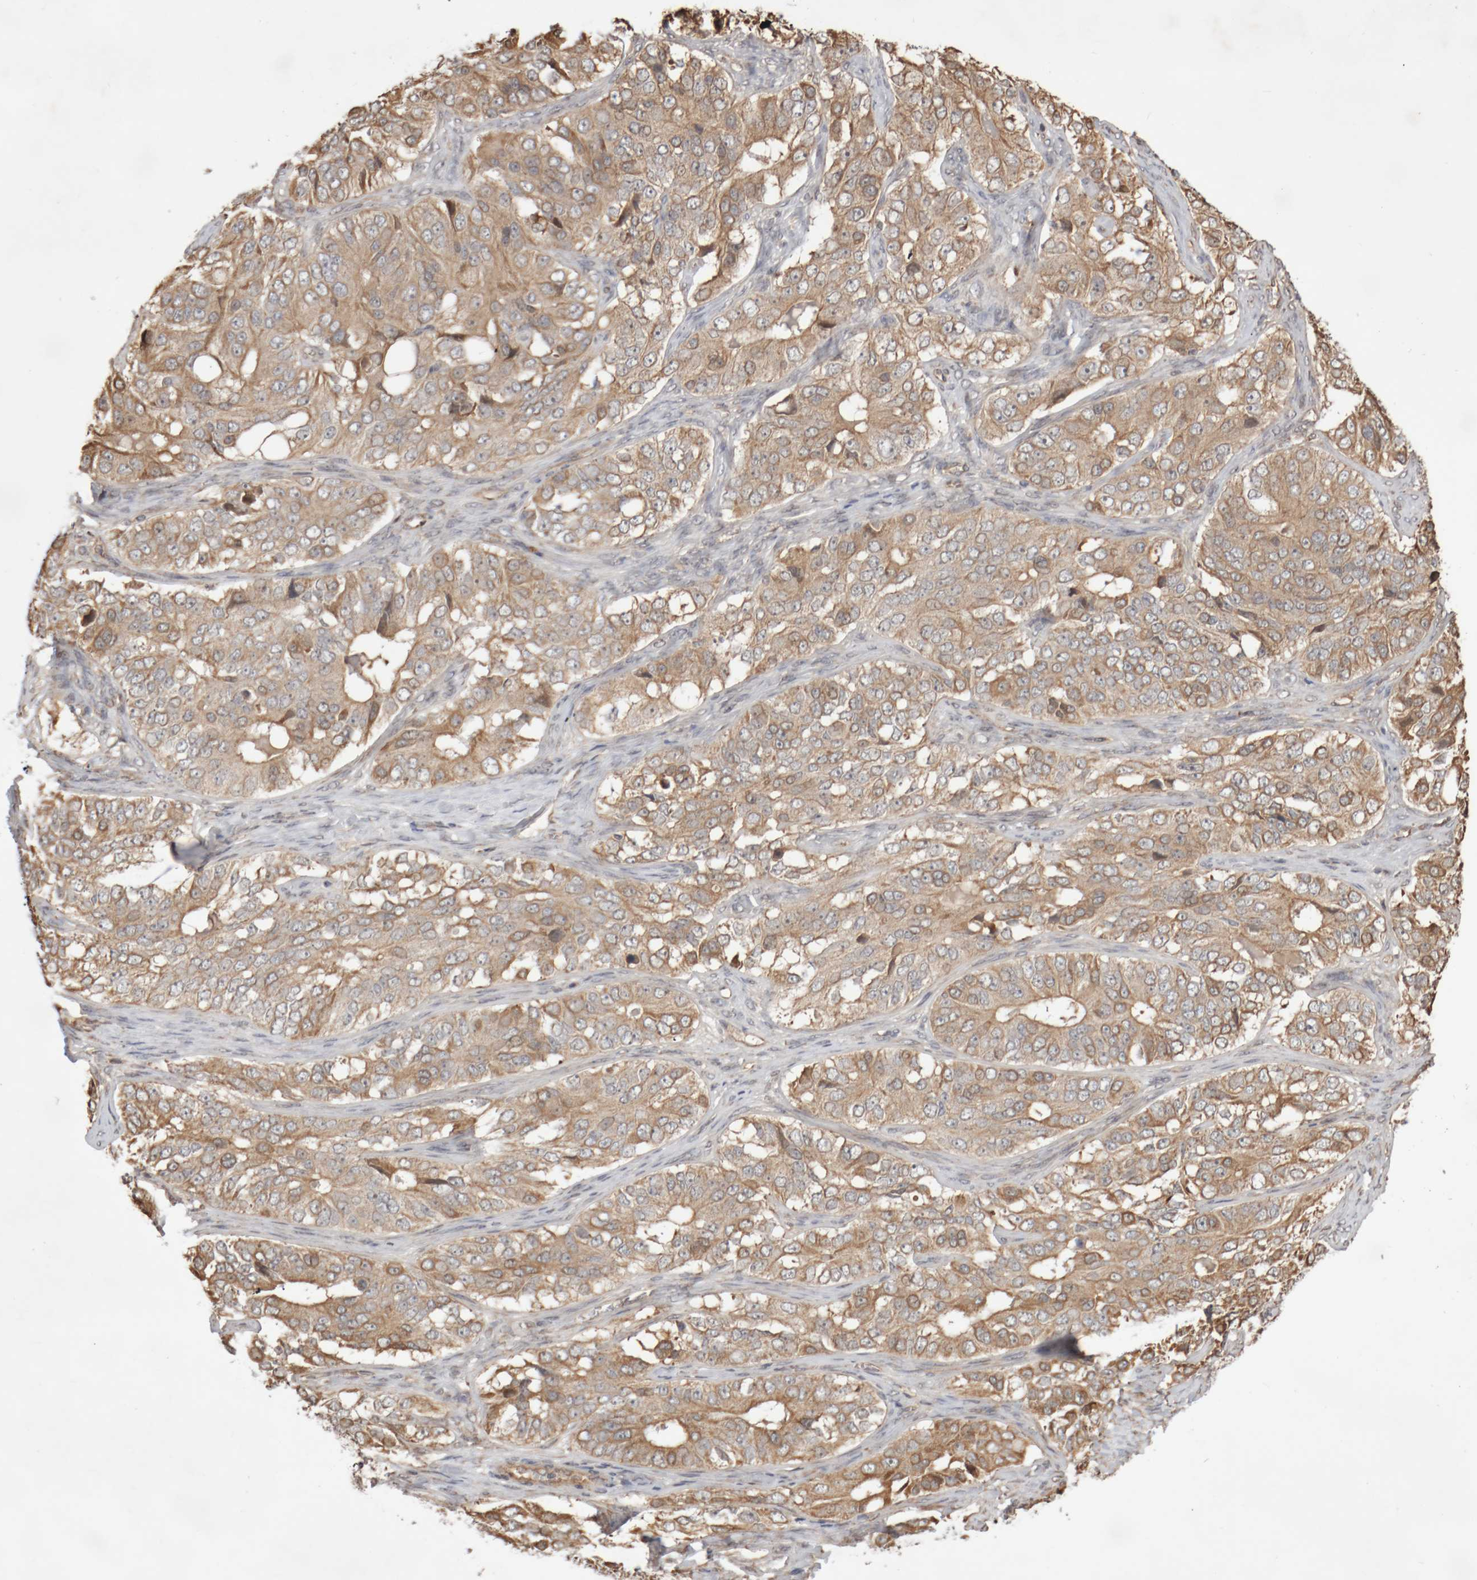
{"staining": {"intensity": "weak", "quantity": ">75%", "location": "cytoplasmic/membranous"}, "tissue": "ovarian cancer", "cell_type": "Tumor cells", "image_type": "cancer", "snomed": [{"axis": "morphology", "description": "Carcinoma, endometroid"}, {"axis": "topography", "description": "Ovary"}], "caption": "Weak cytoplasmic/membranous positivity for a protein is seen in about >75% of tumor cells of endometroid carcinoma (ovarian) using IHC.", "gene": "DPH7", "patient": {"sex": "female", "age": 51}}